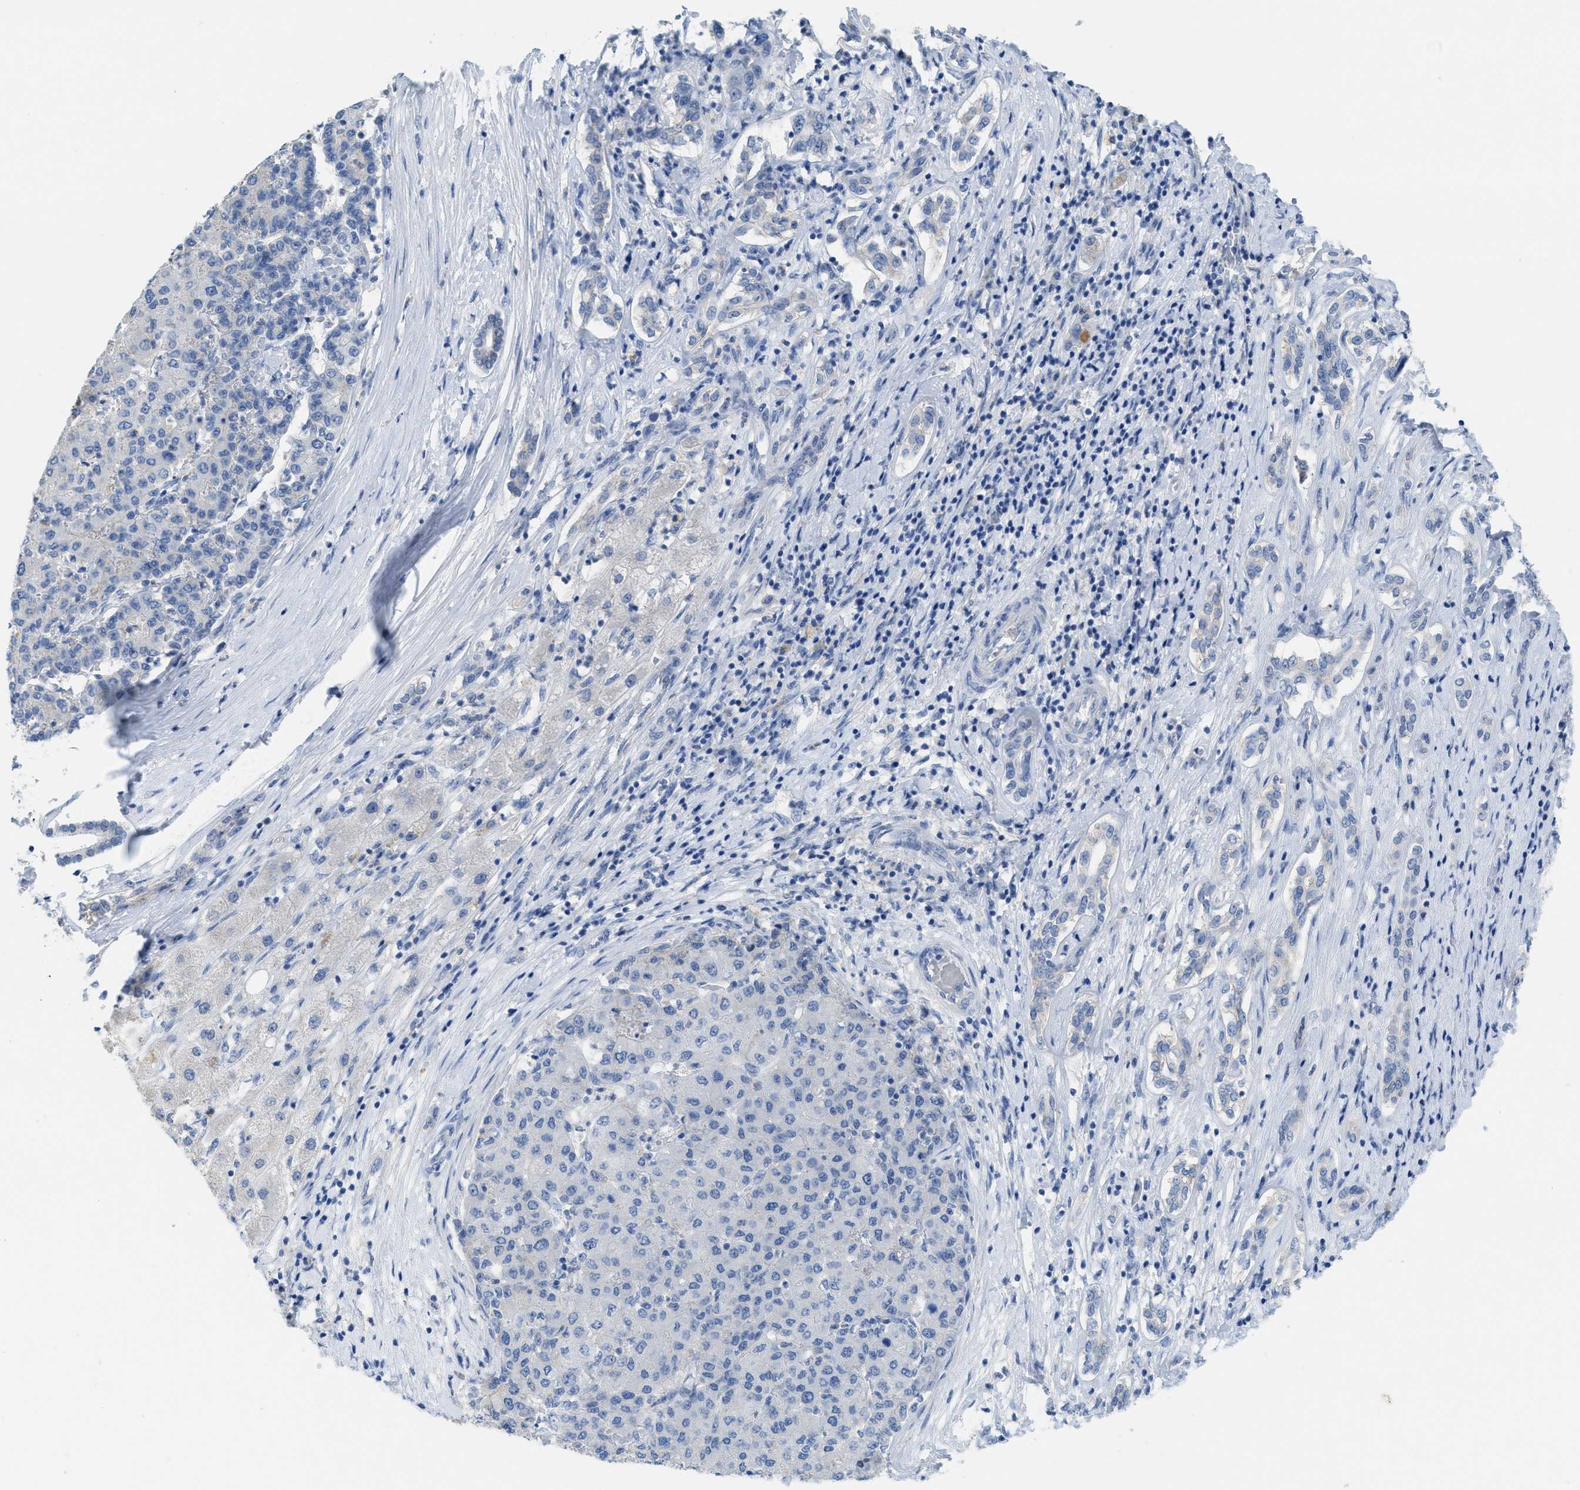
{"staining": {"intensity": "negative", "quantity": "none", "location": "none"}, "tissue": "liver cancer", "cell_type": "Tumor cells", "image_type": "cancer", "snomed": [{"axis": "morphology", "description": "Carcinoma, Hepatocellular, NOS"}, {"axis": "topography", "description": "Liver"}], "caption": "The immunohistochemistry micrograph has no significant positivity in tumor cells of liver cancer (hepatocellular carcinoma) tissue.", "gene": "CNNM4", "patient": {"sex": "male", "age": 65}}